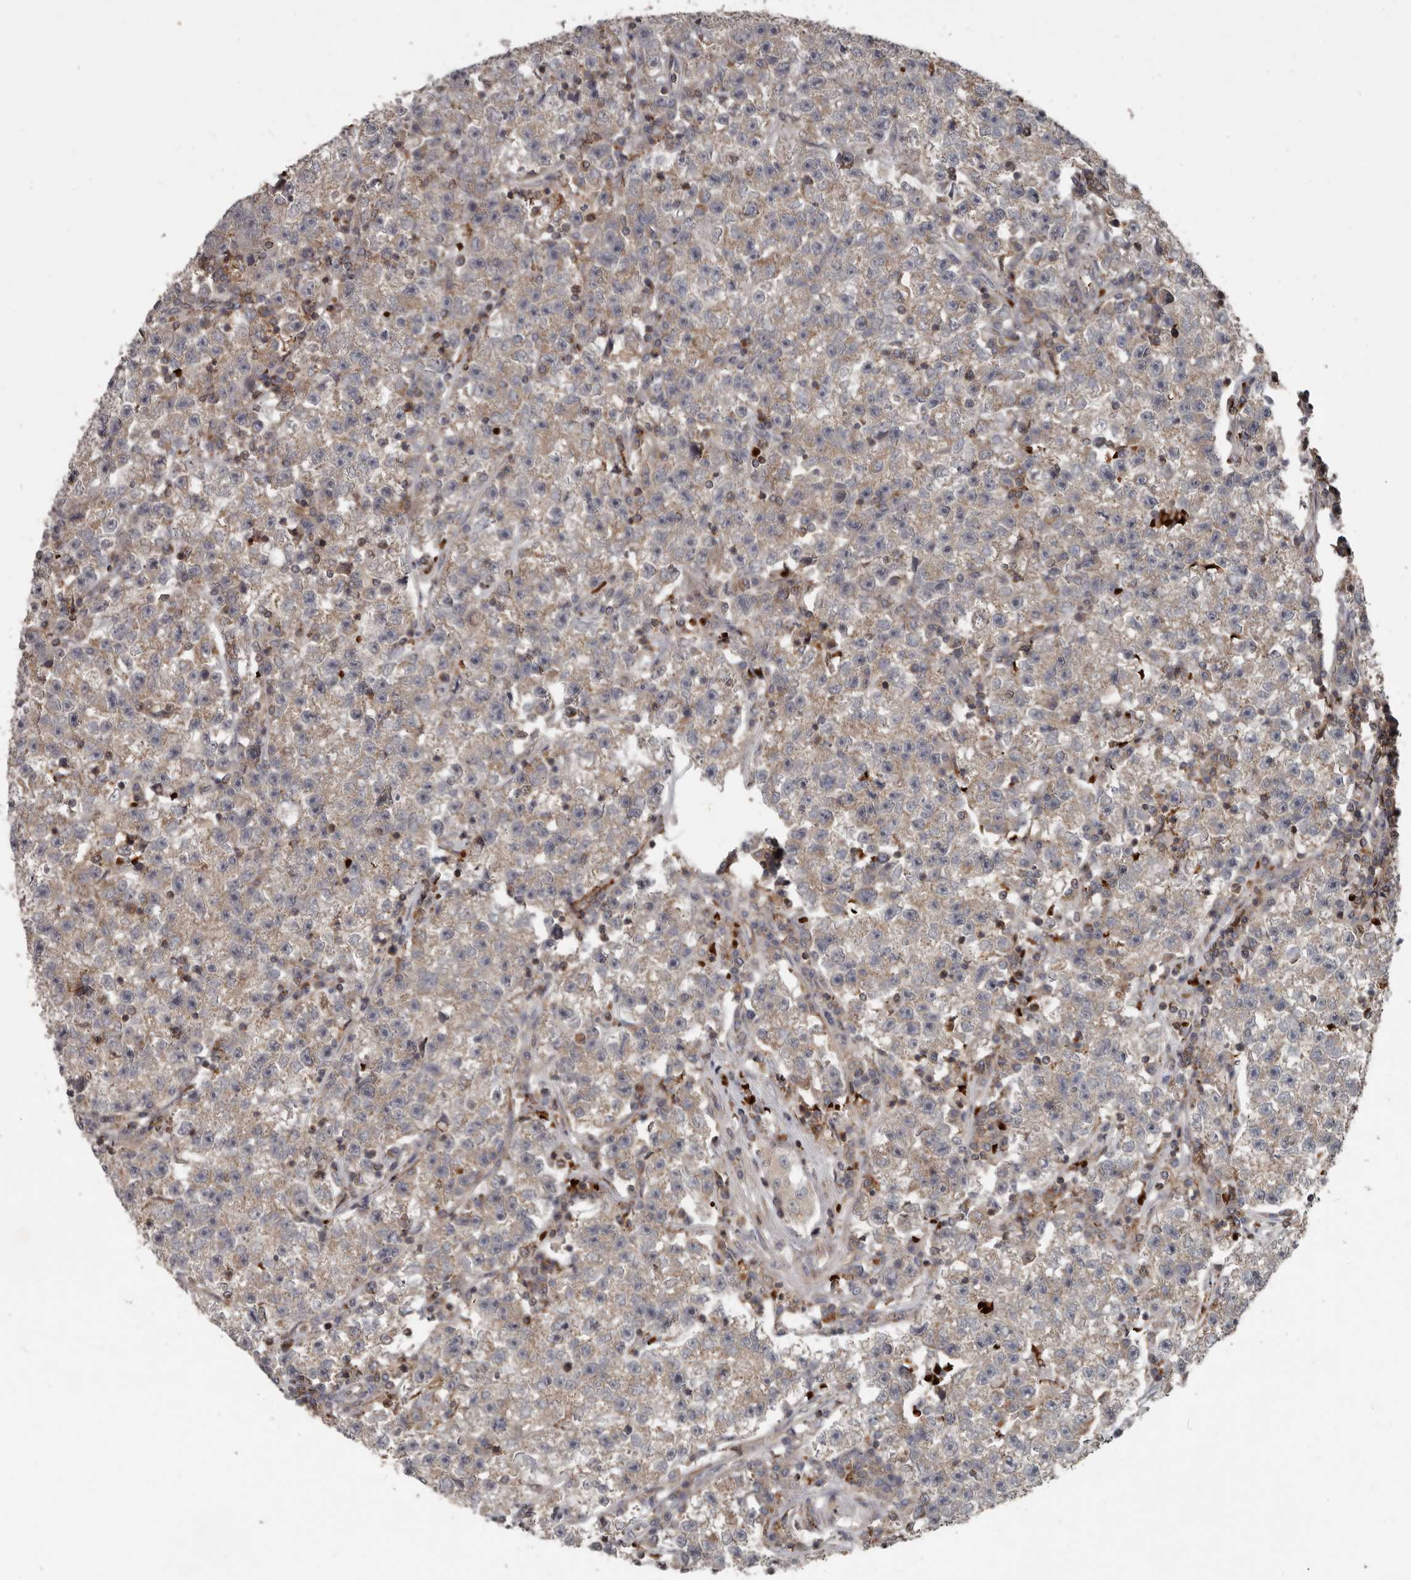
{"staining": {"intensity": "weak", "quantity": ">75%", "location": "cytoplasmic/membranous"}, "tissue": "testis cancer", "cell_type": "Tumor cells", "image_type": "cancer", "snomed": [{"axis": "morphology", "description": "Seminoma, NOS"}, {"axis": "topography", "description": "Testis"}], "caption": "An immunohistochemistry (IHC) photomicrograph of tumor tissue is shown. Protein staining in brown labels weak cytoplasmic/membranous positivity in seminoma (testis) within tumor cells. Nuclei are stained in blue.", "gene": "FBXO31", "patient": {"sex": "male", "age": 22}}